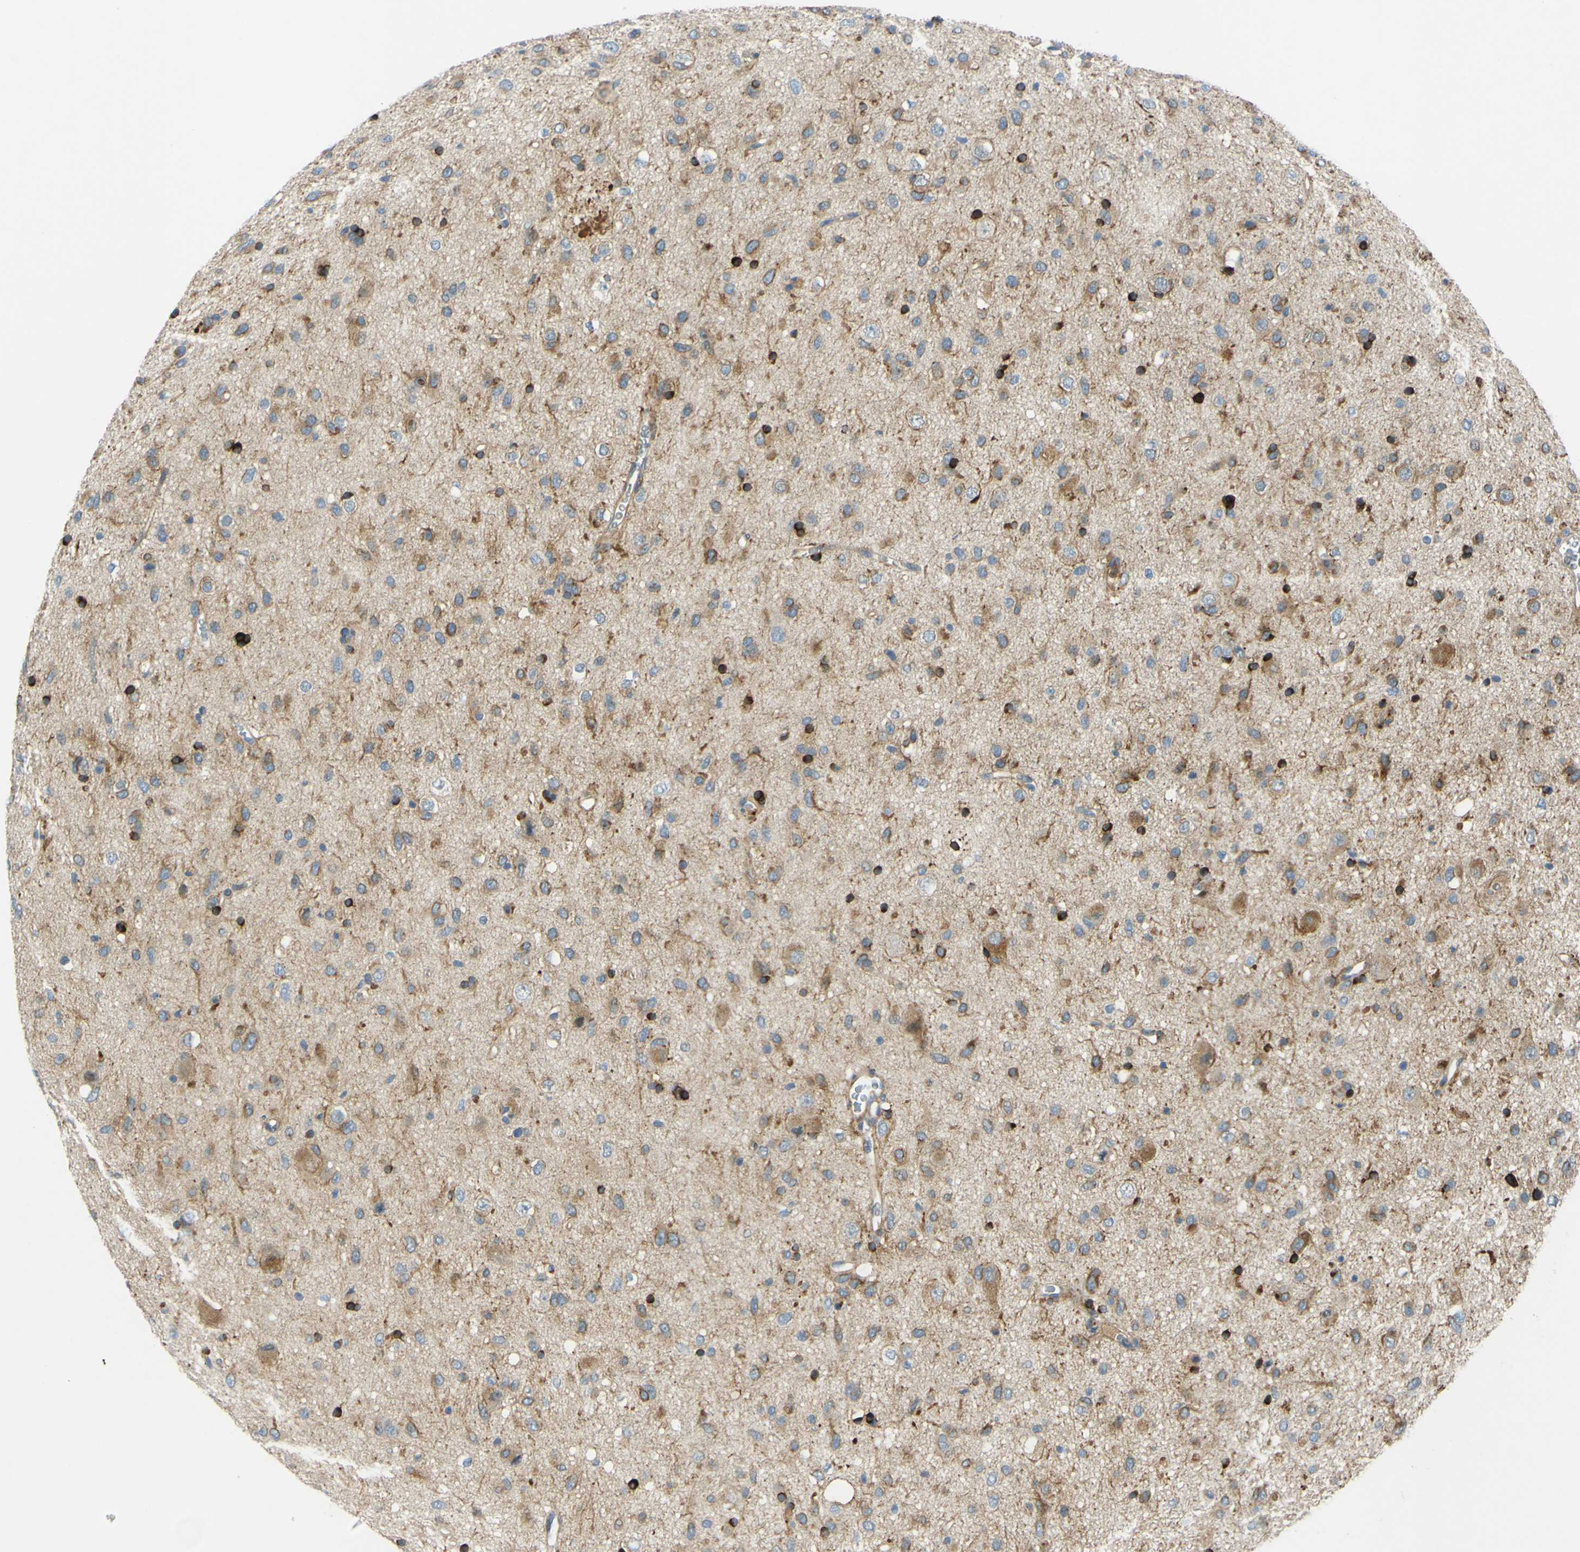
{"staining": {"intensity": "moderate", "quantity": ">75%", "location": "cytoplasmic/membranous"}, "tissue": "glioma", "cell_type": "Tumor cells", "image_type": "cancer", "snomed": [{"axis": "morphology", "description": "Glioma, malignant, Low grade"}, {"axis": "topography", "description": "Brain"}], "caption": "This micrograph shows immunohistochemistry (IHC) staining of glioma, with medium moderate cytoplasmic/membranous expression in about >75% of tumor cells.", "gene": "ARHGAP1", "patient": {"sex": "male", "age": 77}}